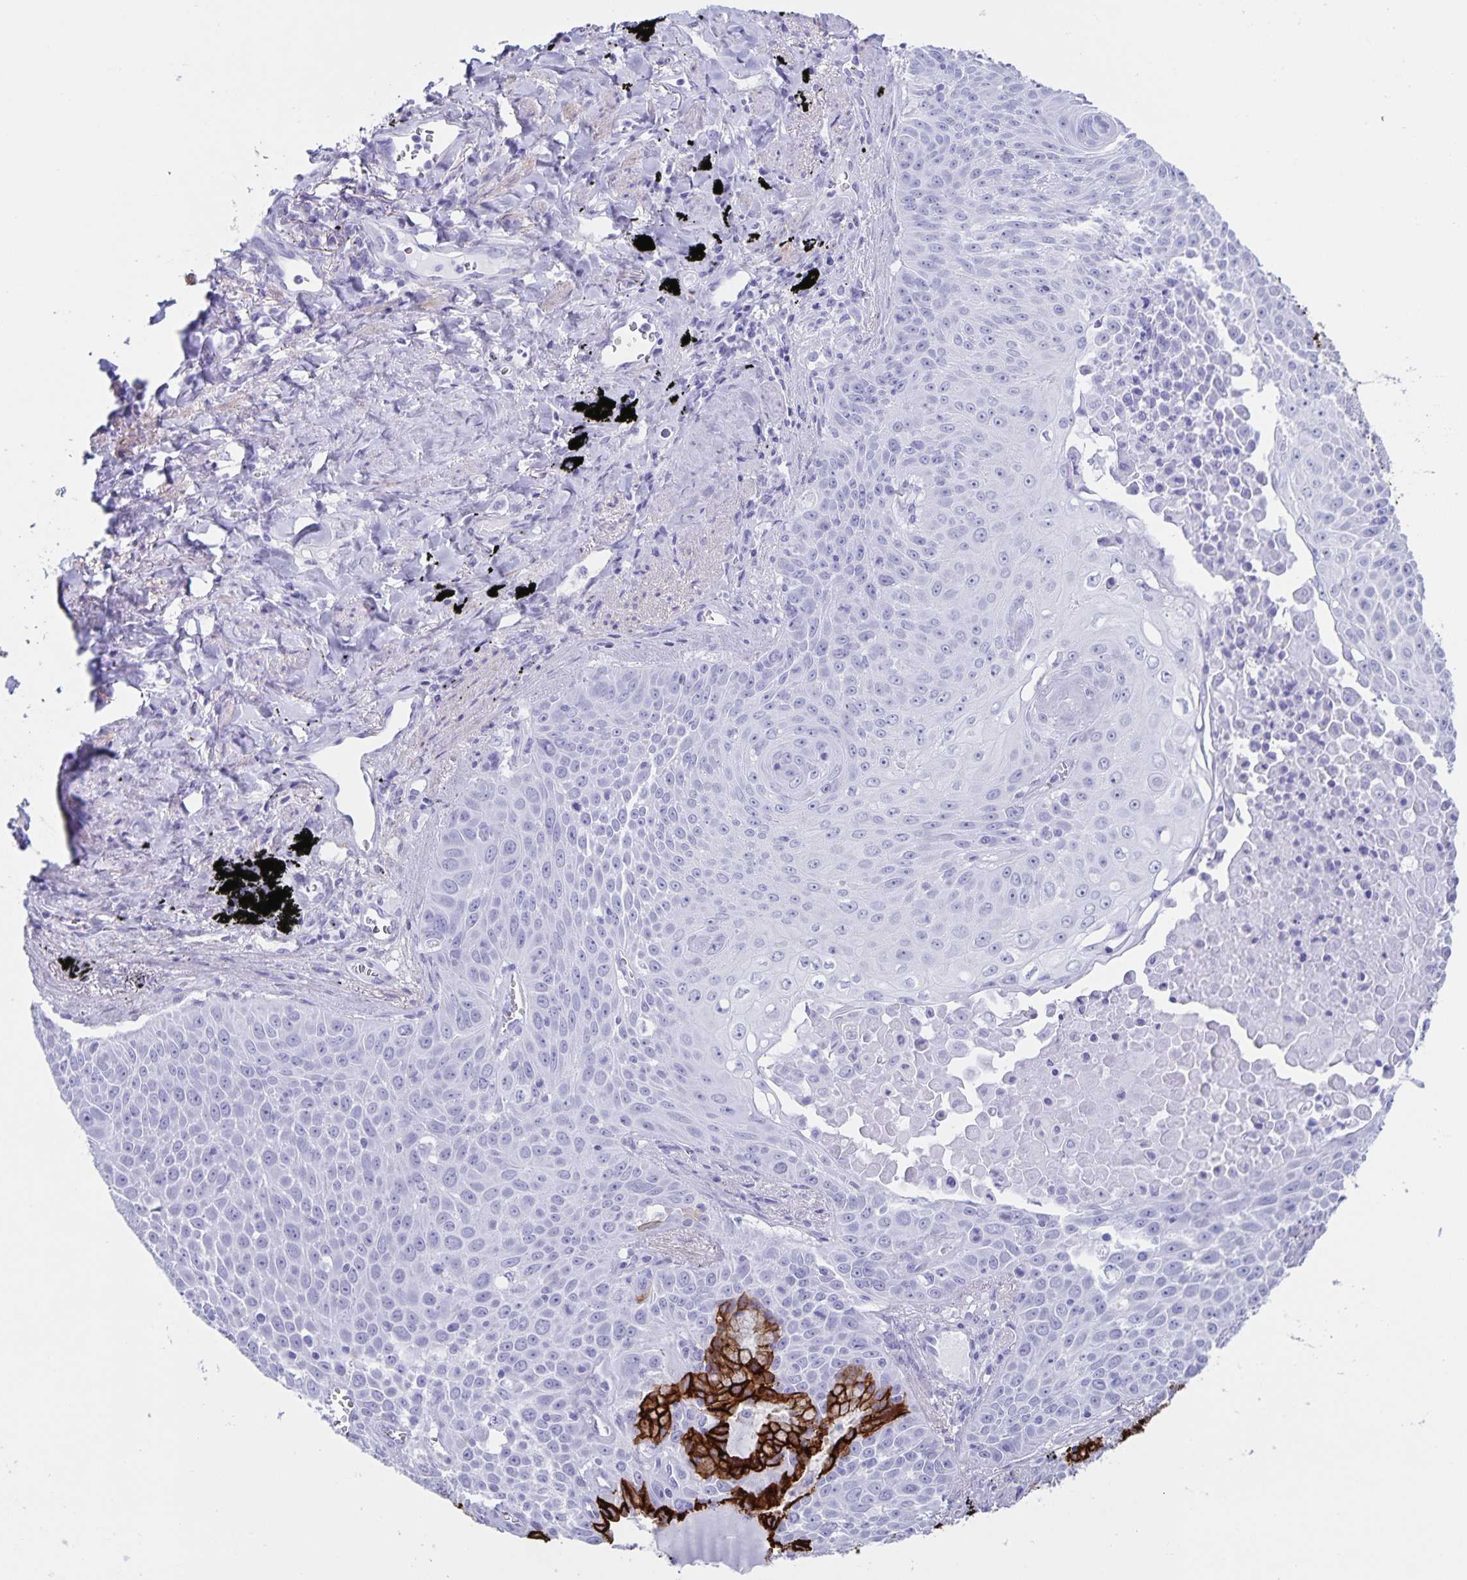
{"staining": {"intensity": "strong", "quantity": "<25%", "location": "cytoplasmic/membranous"}, "tissue": "lung cancer", "cell_type": "Tumor cells", "image_type": "cancer", "snomed": [{"axis": "morphology", "description": "Squamous cell carcinoma, NOS"}, {"axis": "morphology", "description": "Squamous cell carcinoma, metastatic, NOS"}, {"axis": "topography", "description": "Lymph node"}, {"axis": "topography", "description": "Lung"}], "caption": "DAB (3,3'-diaminobenzidine) immunohistochemical staining of metastatic squamous cell carcinoma (lung) shows strong cytoplasmic/membranous protein expression in approximately <25% of tumor cells.", "gene": "AQP4", "patient": {"sex": "female", "age": 62}}